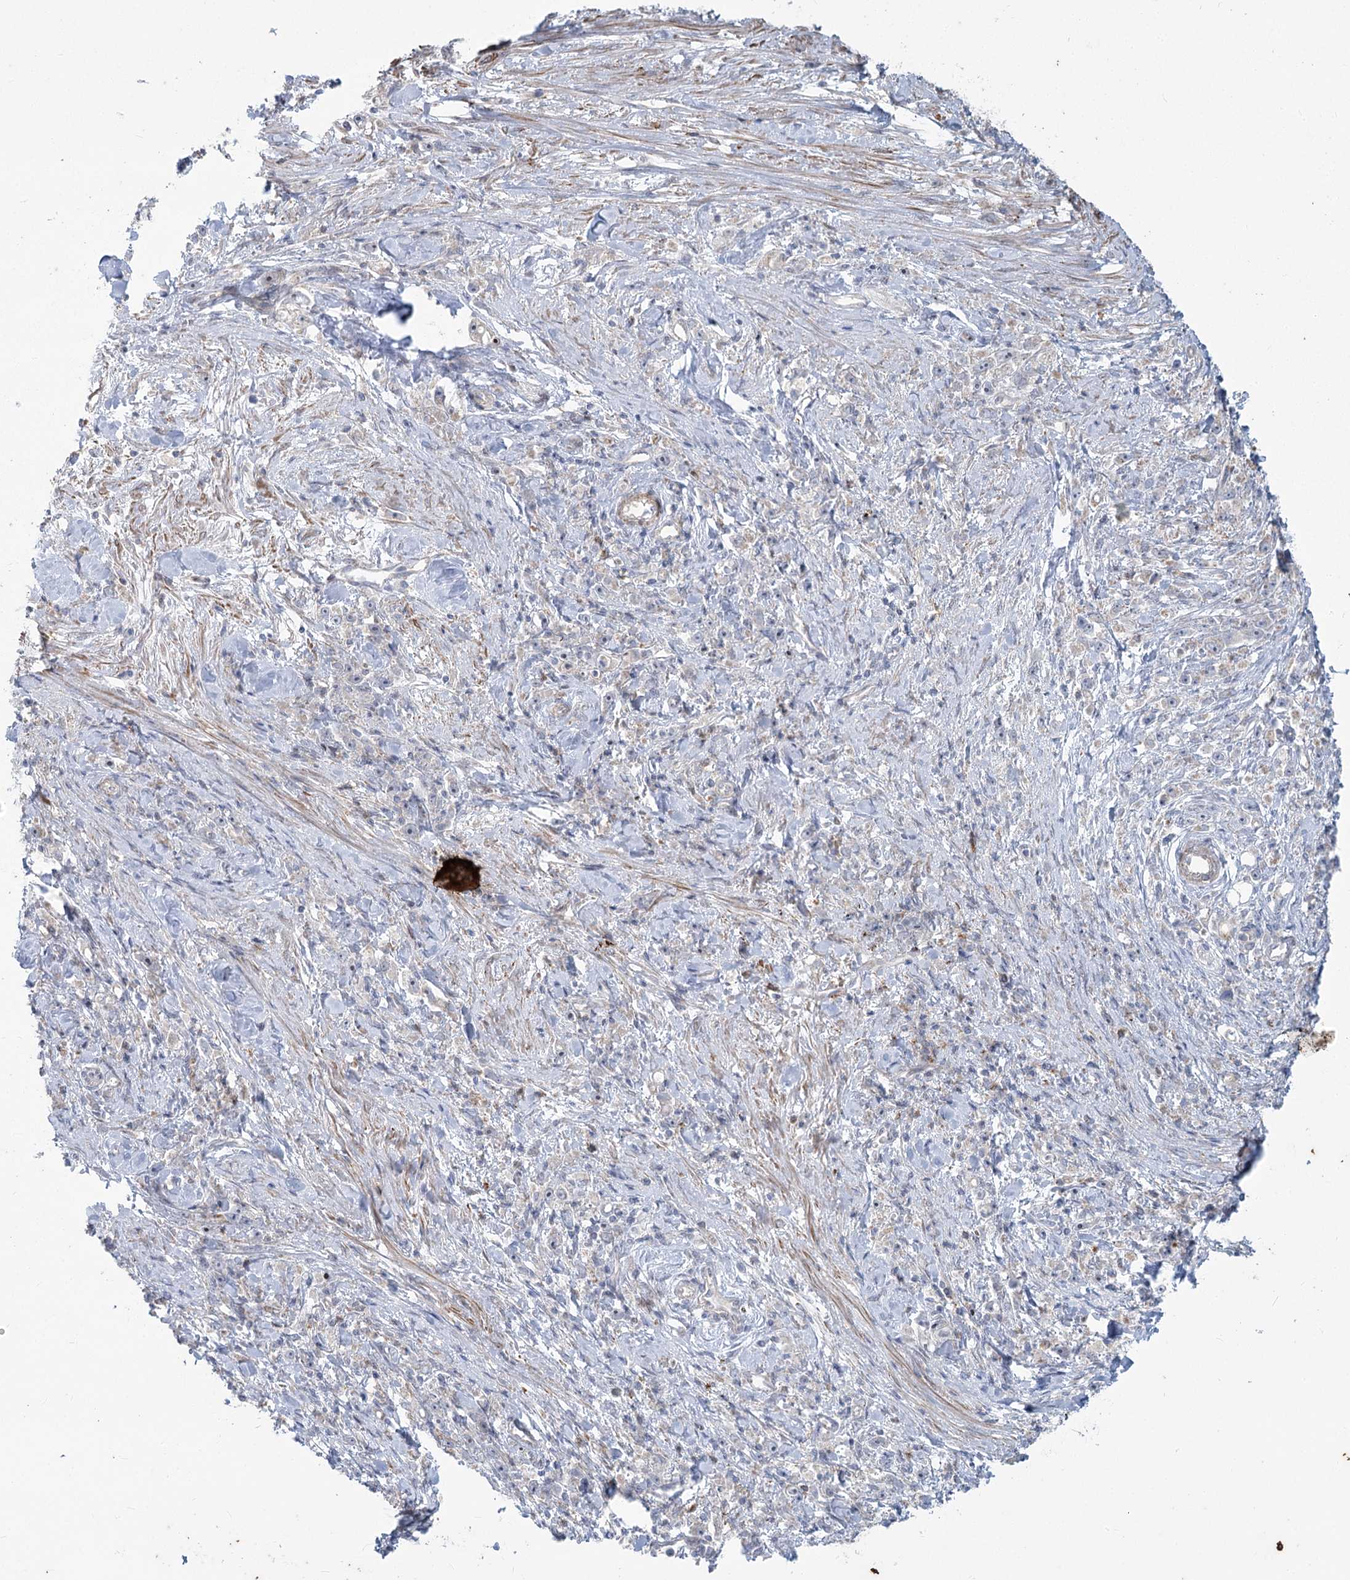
{"staining": {"intensity": "negative", "quantity": "none", "location": "none"}, "tissue": "stomach cancer", "cell_type": "Tumor cells", "image_type": "cancer", "snomed": [{"axis": "morphology", "description": "Adenocarcinoma, NOS"}, {"axis": "topography", "description": "Stomach"}], "caption": "Immunohistochemistry of stomach cancer (adenocarcinoma) demonstrates no expression in tumor cells. (Immunohistochemistry, brightfield microscopy, high magnification).", "gene": "MTG1", "patient": {"sex": "female", "age": 59}}